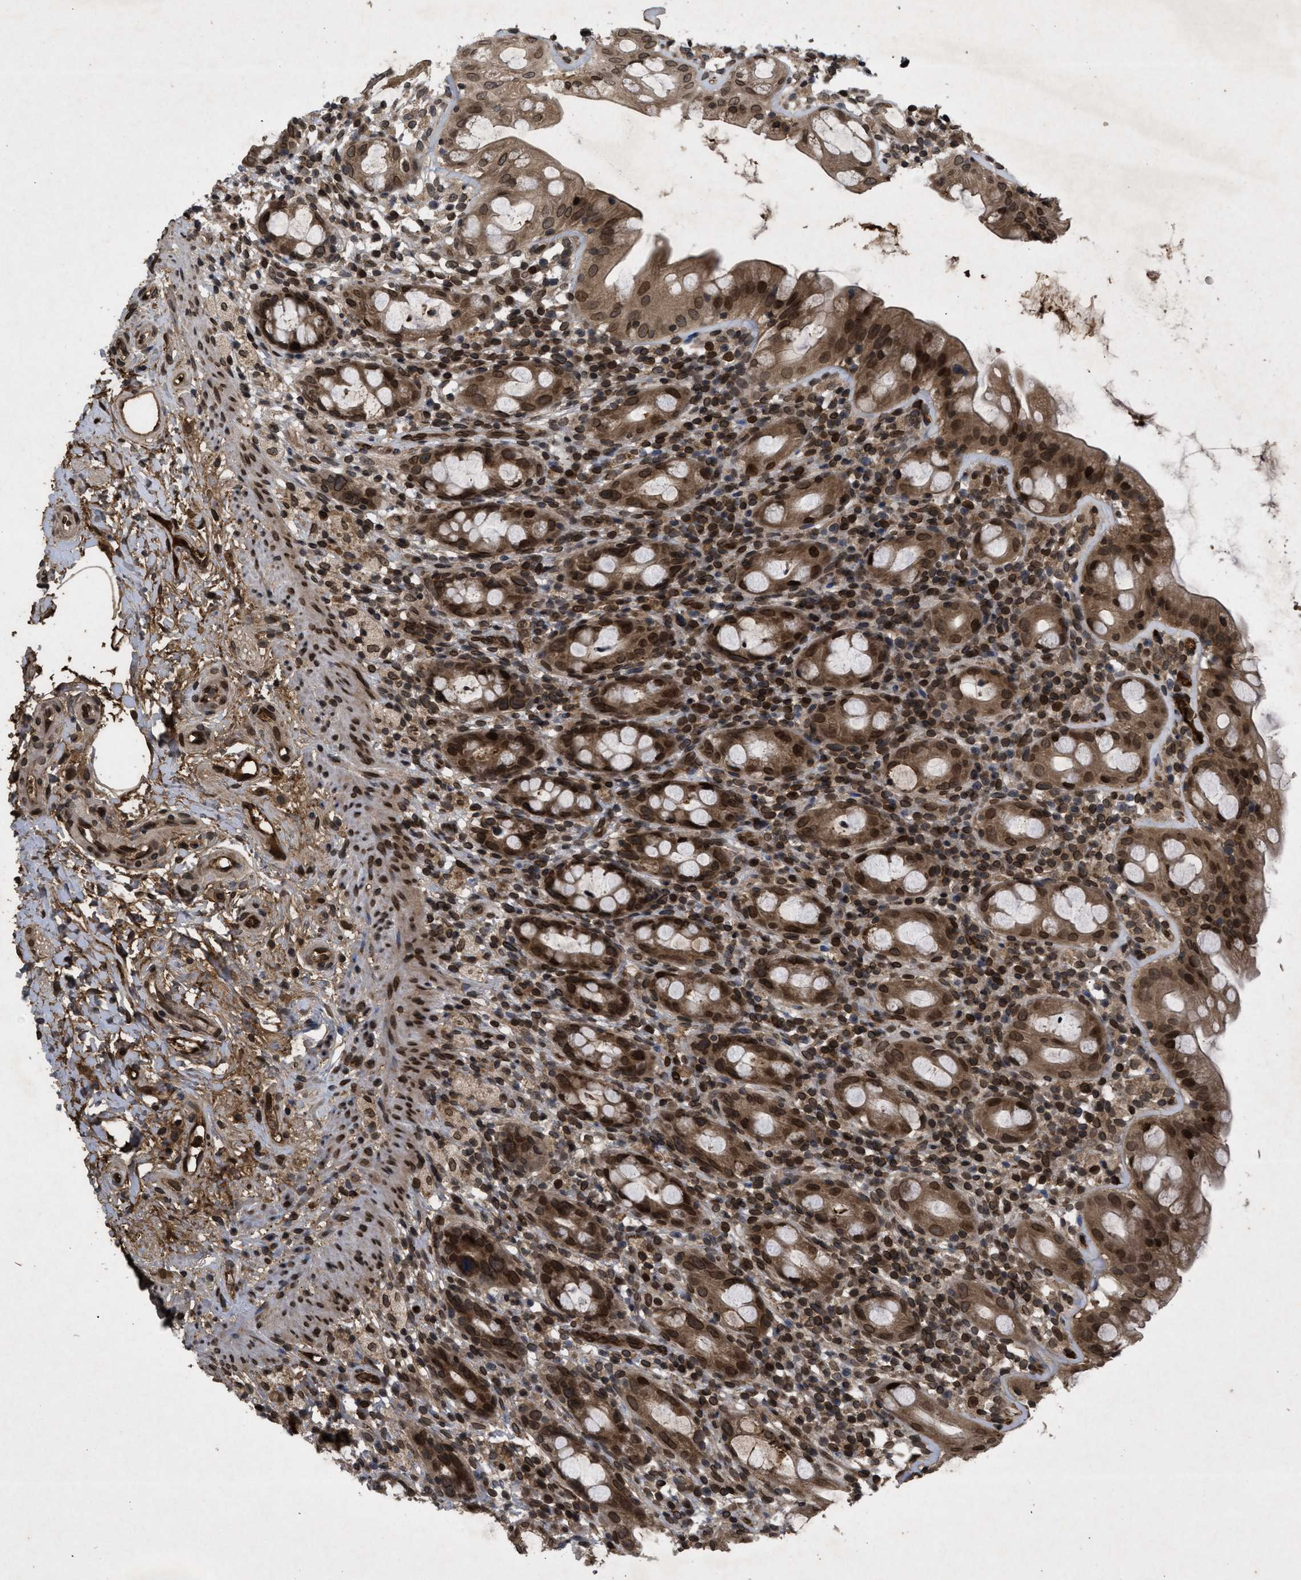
{"staining": {"intensity": "strong", "quantity": ">75%", "location": "cytoplasmic/membranous,nuclear"}, "tissue": "rectum", "cell_type": "Glandular cells", "image_type": "normal", "snomed": [{"axis": "morphology", "description": "Normal tissue, NOS"}, {"axis": "topography", "description": "Rectum"}], "caption": "Protein expression by immunohistochemistry displays strong cytoplasmic/membranous,nuclear expression in about >75% of glandular cells in benign rectum. (DAB (3,3'-diaminobenzidine) IHC with brightfield microscopy, high magnification).", "gene": "CRY1", "patient": {"sex": "male", "age": 44}}